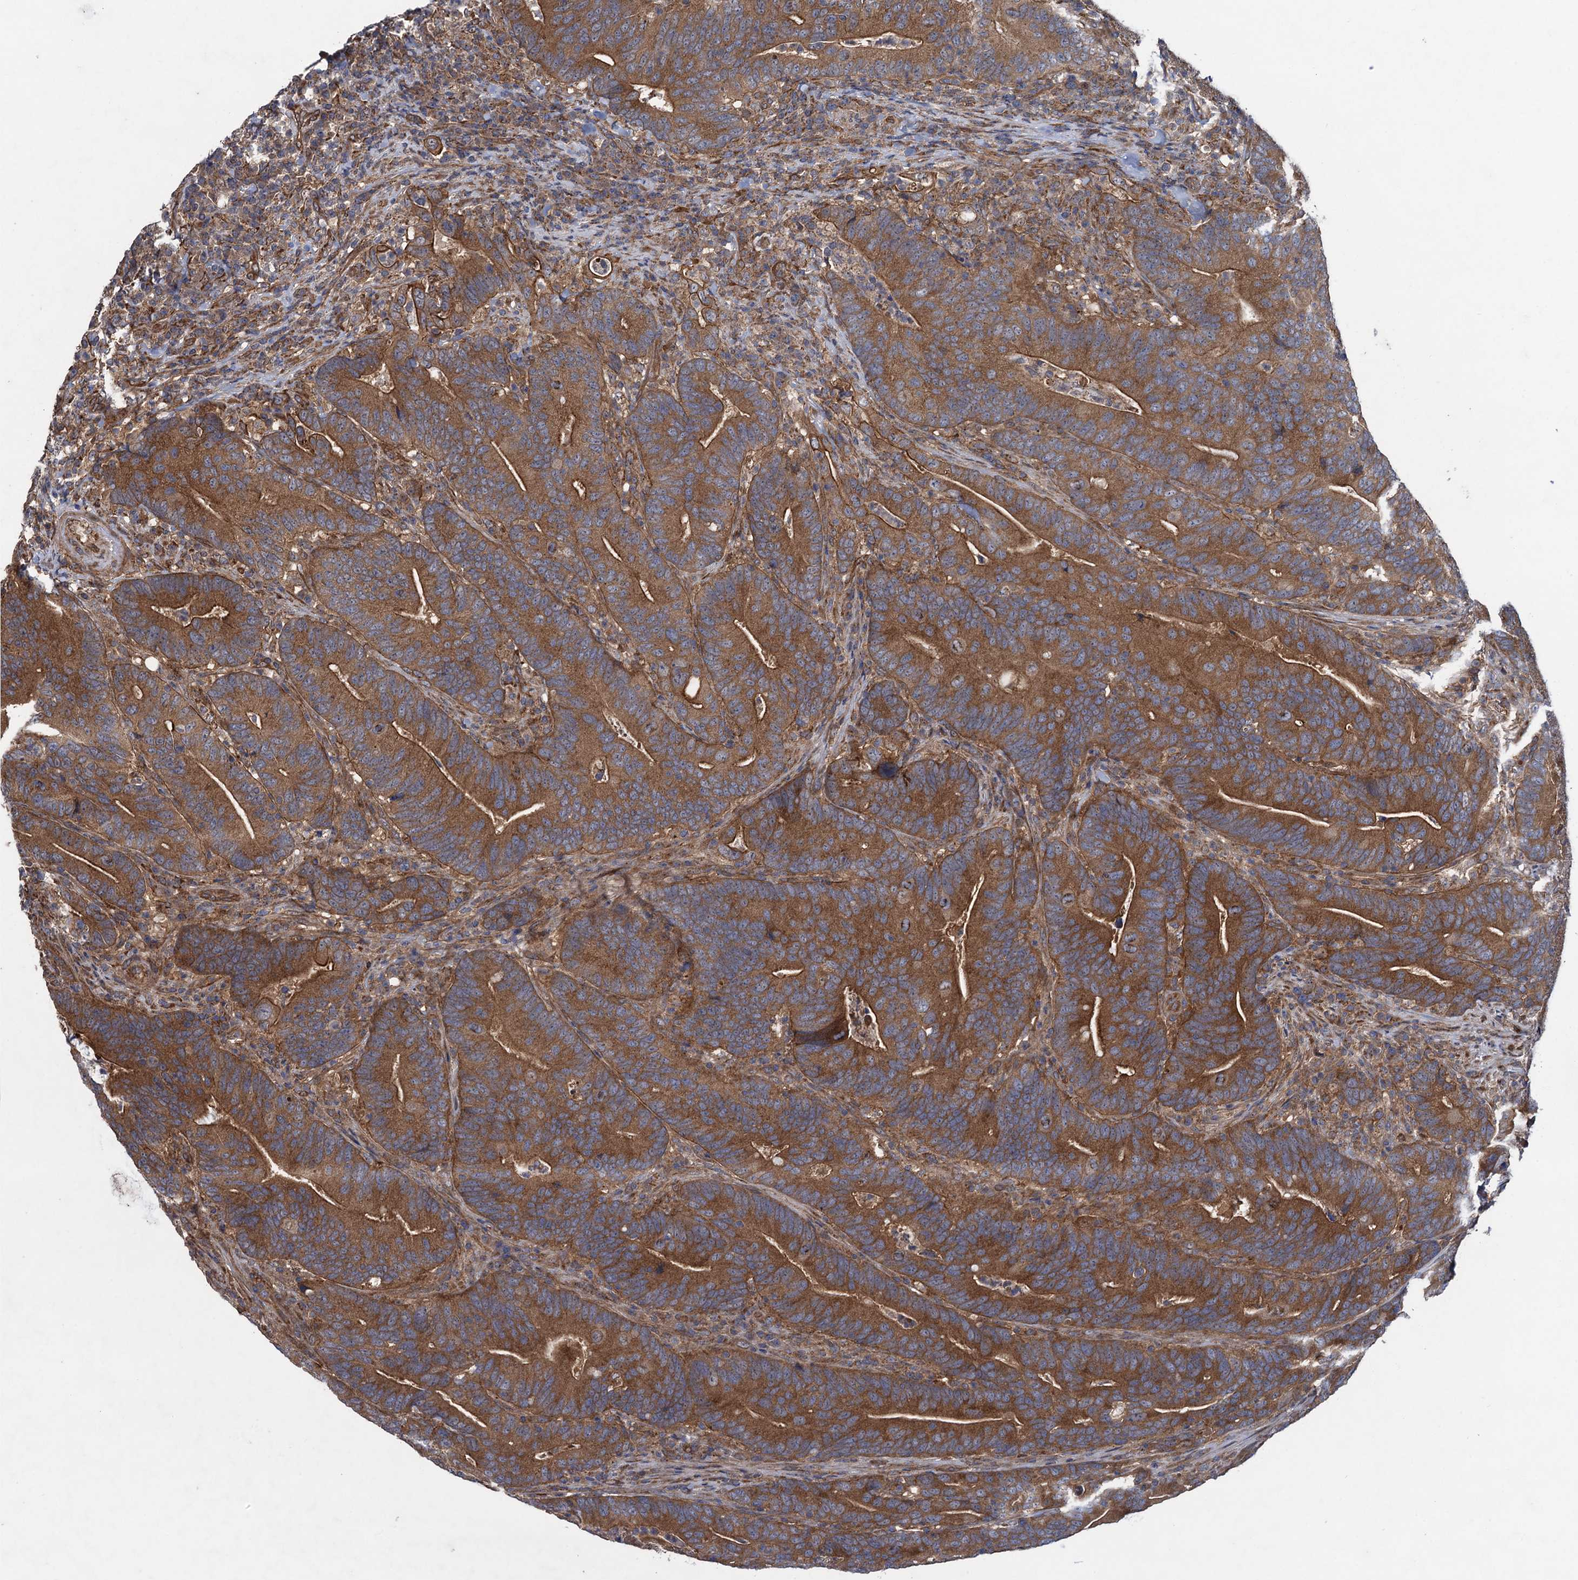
{"staining": {"intensity": "strong", "quantity": ">75%", "location": "cytoplasmic/membranous"}, "tissue": "colorectal cancer", "cell_type": "Tumor cells", "image_type": "cancer", "snomed": [{"axis": "morphology", "description": "Adenocarcinoma, NOS"}, {"axis": "topography", "description": "Colon"}], "caption": "Strong cytoplasmic/membranous expression is seen in approximately >75% of tumor cells in adenocarcinoma (colorectal).", "gene": "HAUS1", "patient": {"sex": "female", "age": 66}}